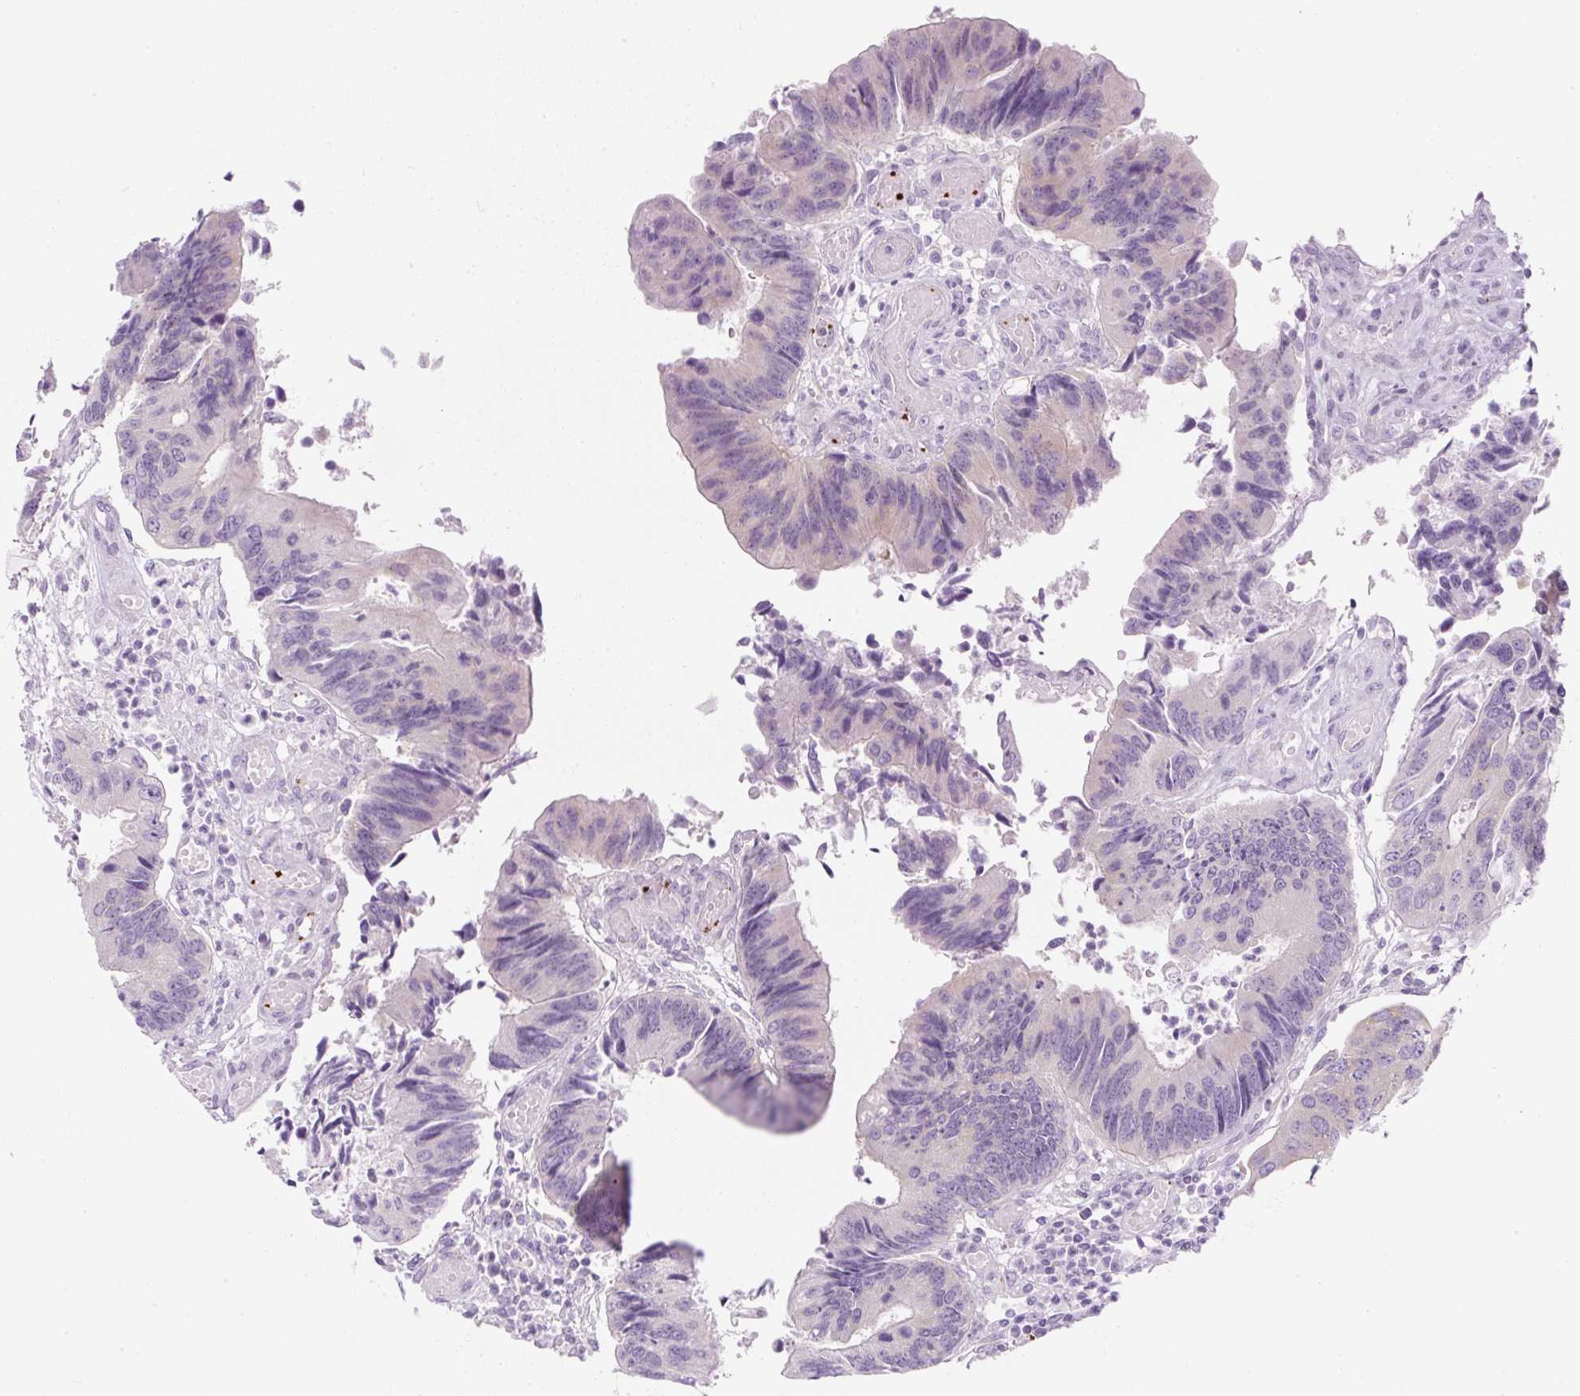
{"staining": {"intensity": "negative", "quantity": "none", "location": "none"}, "tissue": "colorectal cancer", "cell_type": "Tumor cells", "image_type": "cancer", "snomed": [{"axis": "morphology", "description": "Adenocarcinoma, NOS"}, {"axis": "topography", "description": "Colon"}], "caption": "DAB immunohistochemical staining of human colorectal cancer (adenocarcinoma) exhibits no significant expression in tumor cells.", "gene": "PF4V1", "patient": {"sex": "female", "age": 67}}